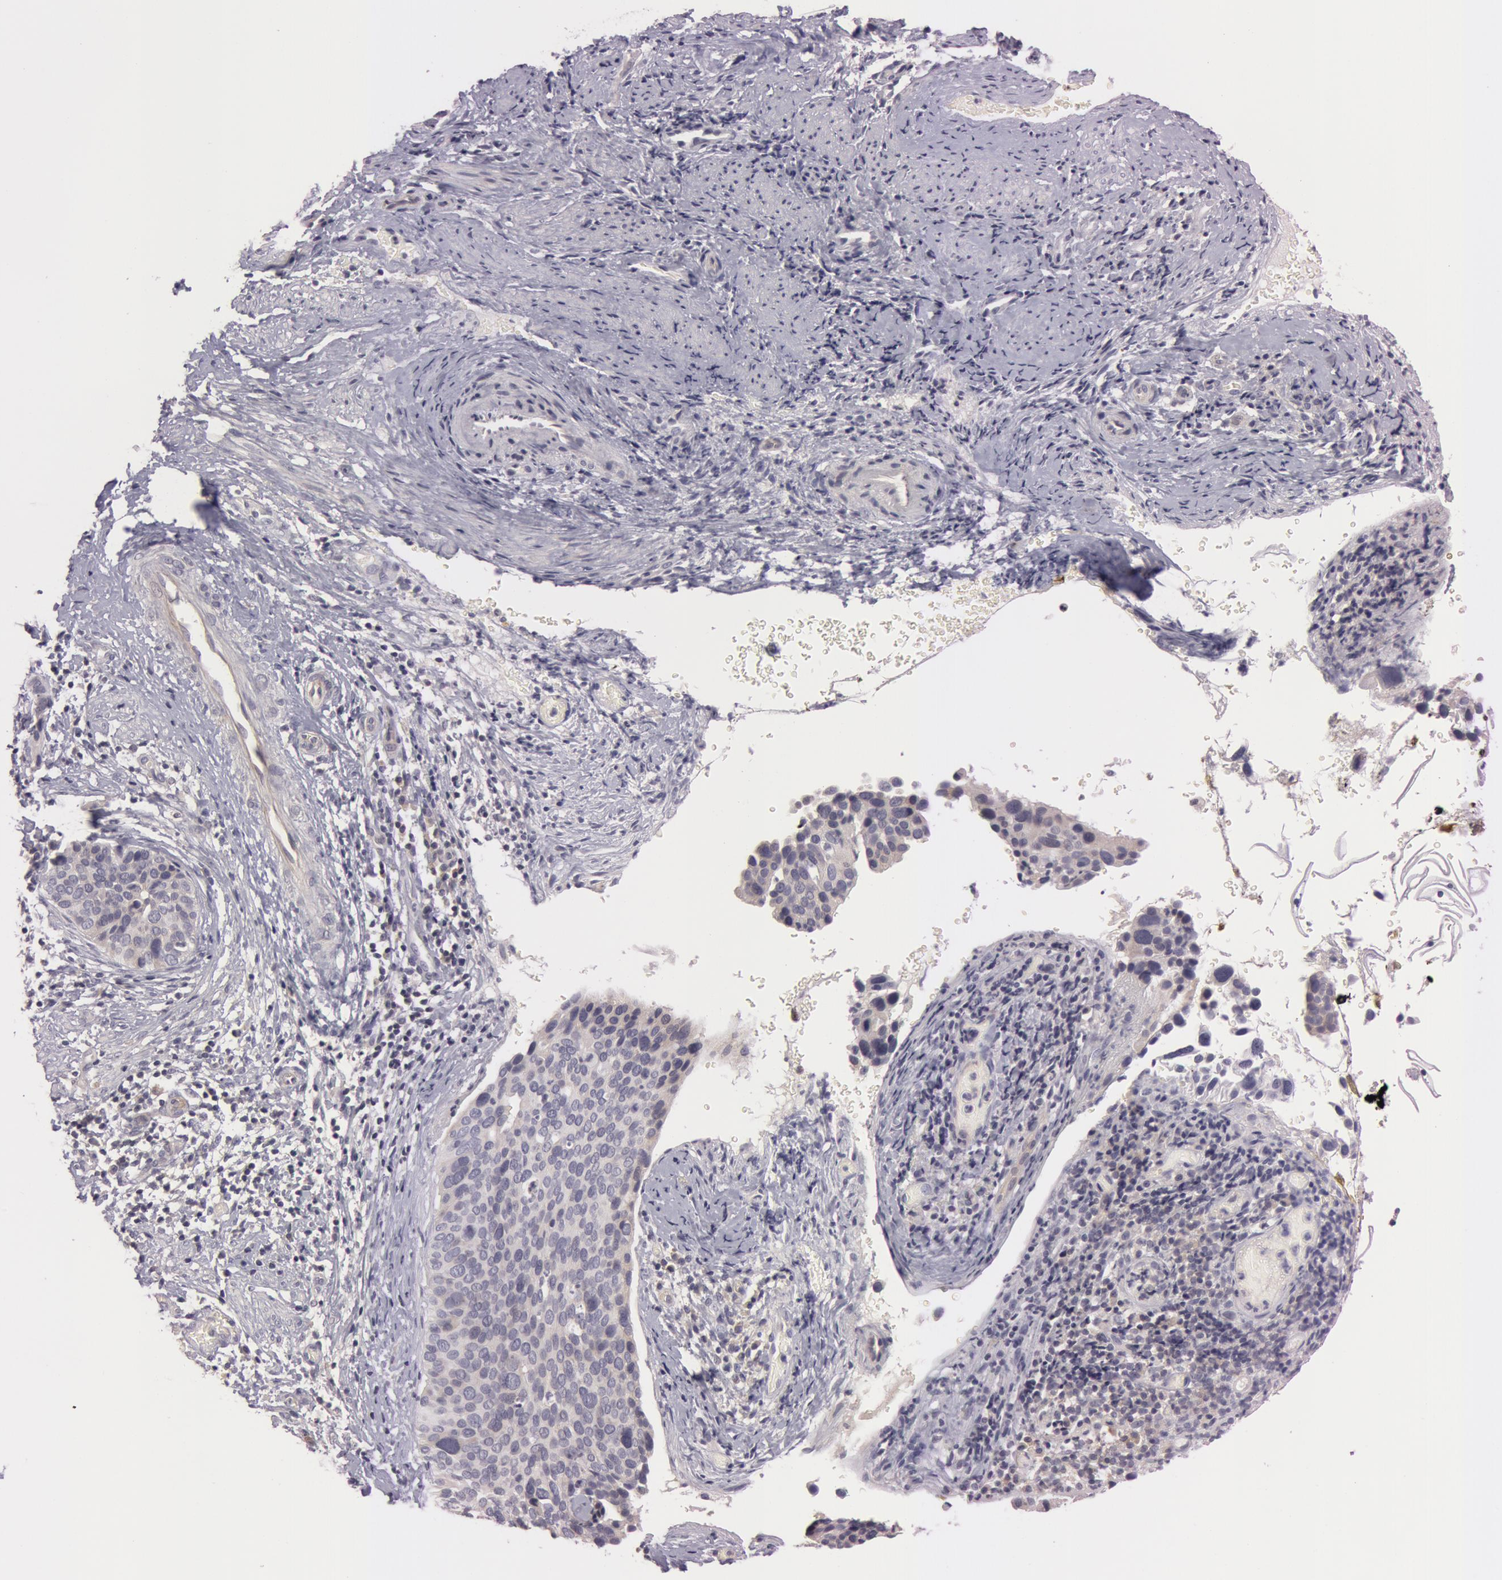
{"staining": {"intensity": "weak", "quantity": "<25%", "location": "cytoplasmic/membranous"}, "tissue": "cervical cancer", "cell_type": "Tumor cells", "image_type": "cancer", "snomed": [{"axis": "morphology", "description": "Squamous cell carcinoma, NOS"}, {"axis": "topography", "description": "Cervix"}], "caption": "IHC image of human squamous cell carcinoma (cervical) stained for a protein (brown), which shows no positivity in tumor cells.", "gene": "RALGAPA1", "patient": {"sex": "female", "age": 31}}